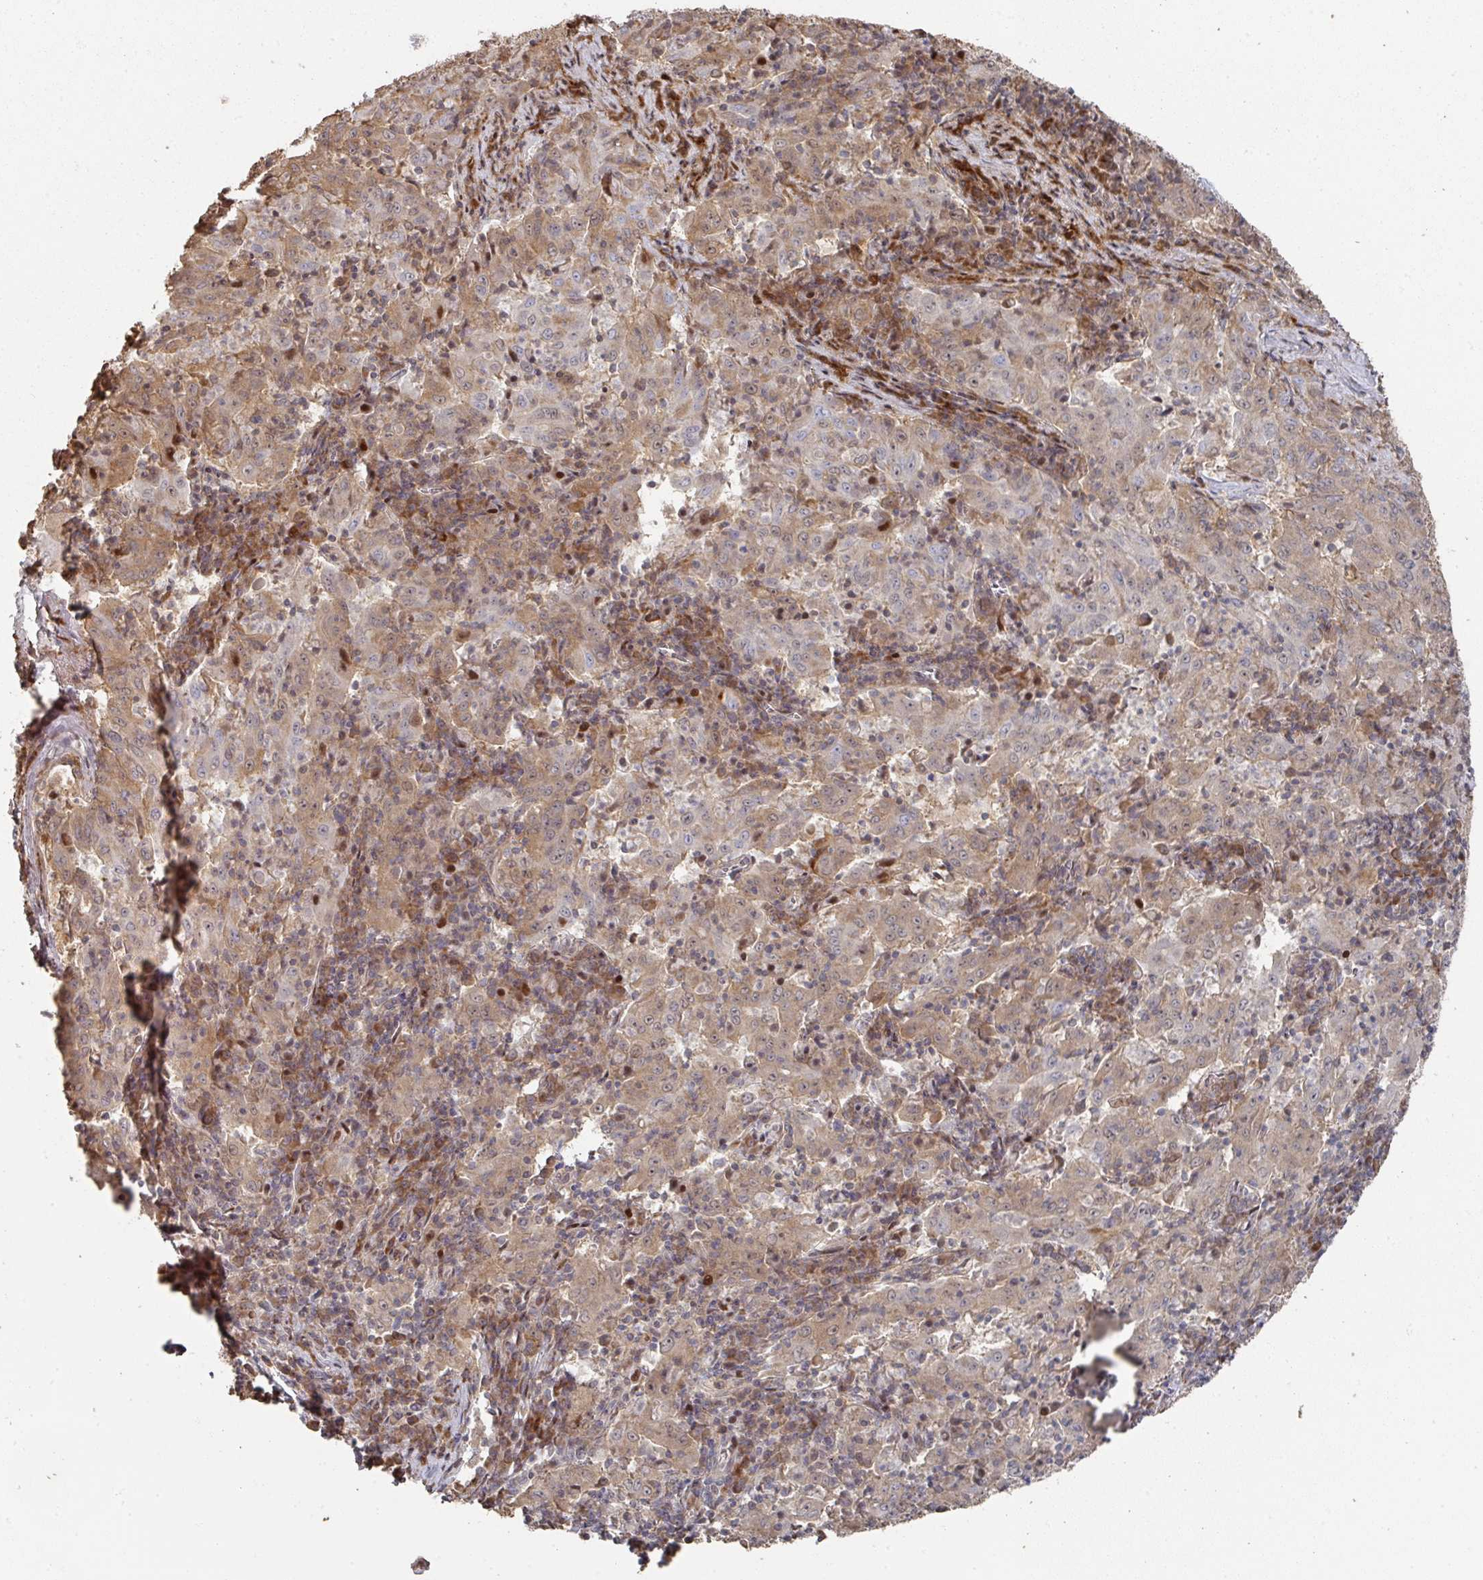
{"staining": {"intensity": "moderate", "quantity": "<25%", "location": "cytoplasmic/membranous"}, "tissue": "pancreatic cancer", "cell_type": "Tumor cells", "image_type": "cancer", "snomed": [{"axis": "morphology", "description": "Adenocarcinoma, NOS"}, {"axis": "topography", "description": "Pancreas"}], "caption": "Protein analysis of adenocarcinoma (pancreatic) tissue demonstrates moderate cytoplasmic/membranous positivity in approximately <25% of tumor cells.", "gene": "CA7", "patient": {"sex": "male", "age": 63}}